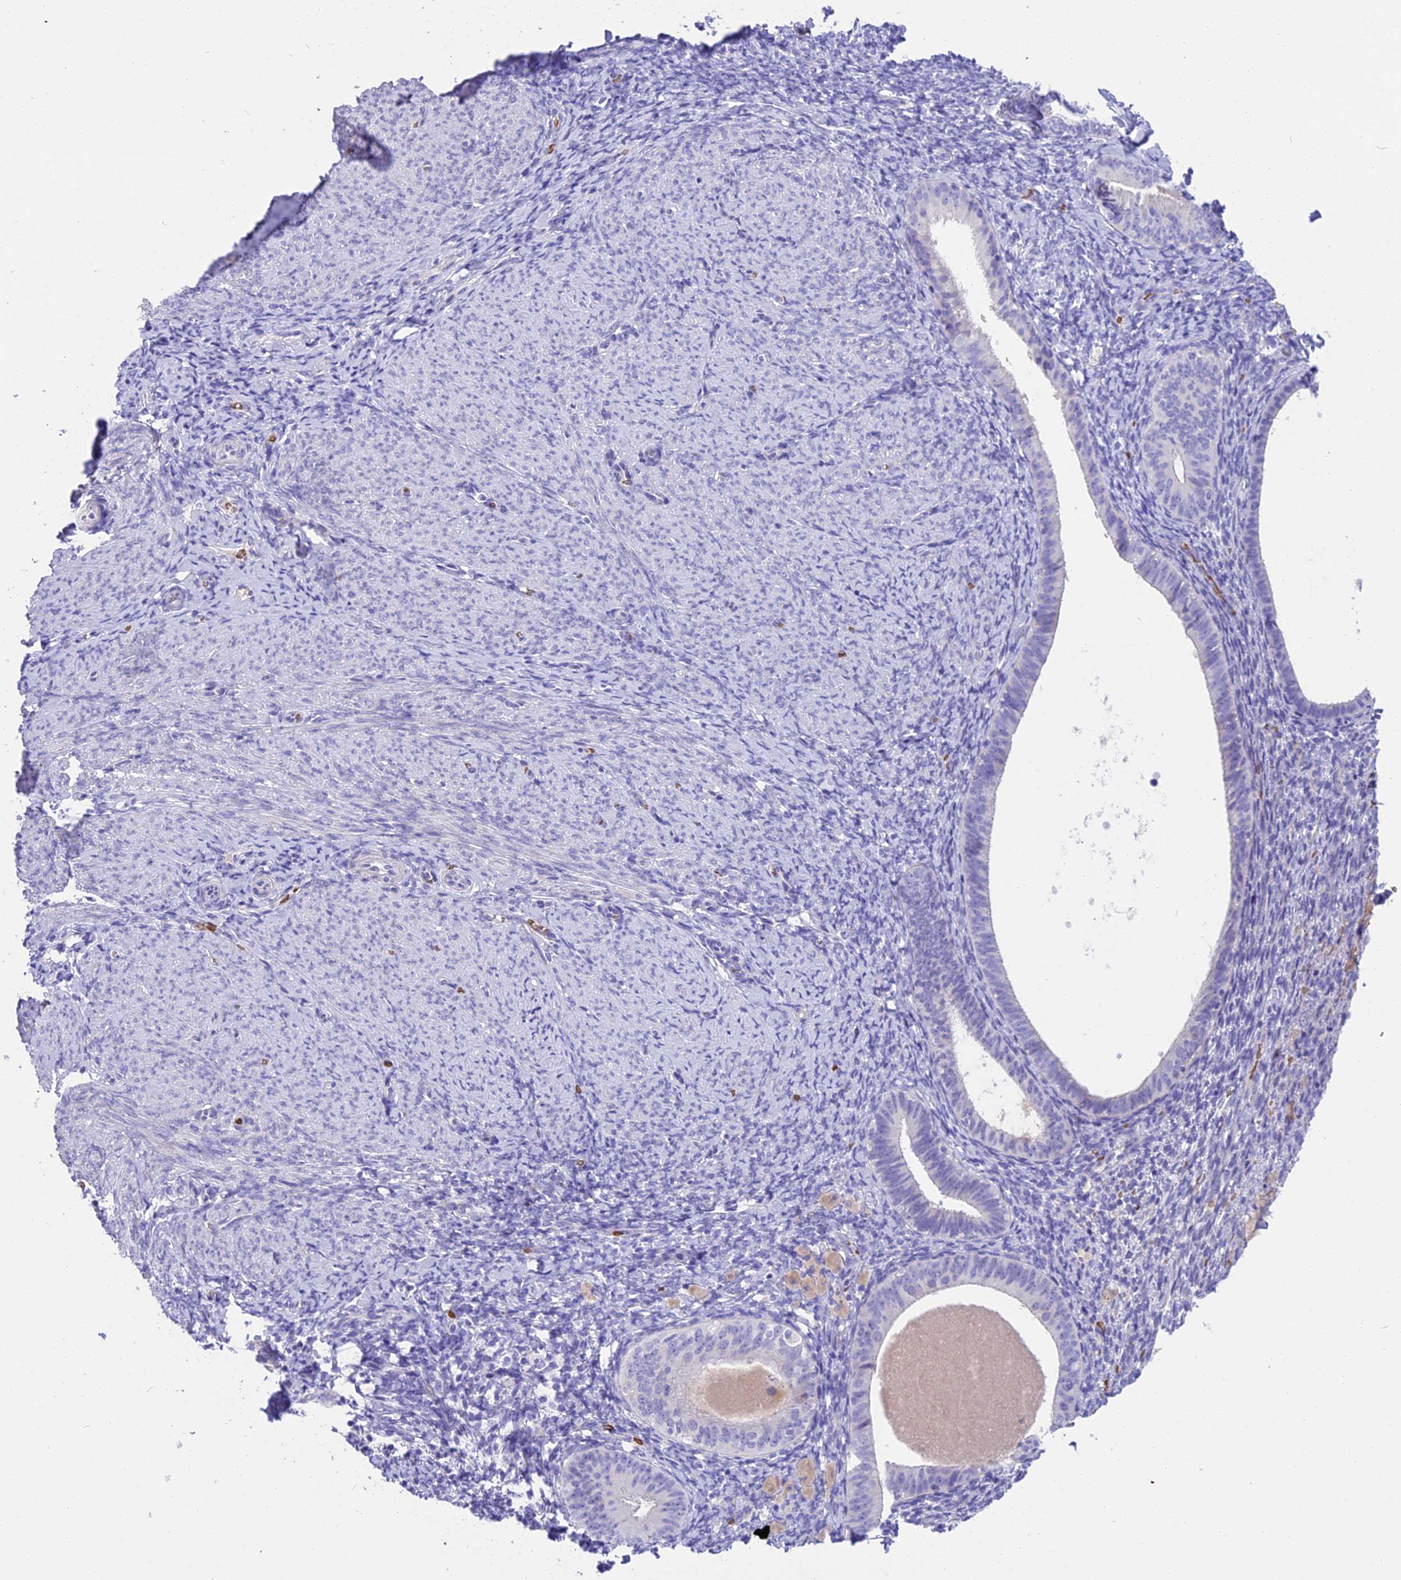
{"staining": {"intensity": "negative", "quantity": "none", "location": "none"}, "tissue": "endometrium", "cell_type": "Cells in endometrial stroma", "image_type": "normal", "snomed": [{"axis": "morphology", "description": "Normal tissue, NOS"}, {"axis": "topography", "description": "Endometrium"}], "caption": "Cells in endometrial stroma are negative for protein expression in unremarkable human endometrium. (Stains: DAB (3,3'-diaminobenzidine) immunohistochemistry with hematoxylin counter stain, Microscopy: brightfield microscopy at high magnification).", "gene": "TNNC2", "patient": {"sex": "female", "age": 65}}